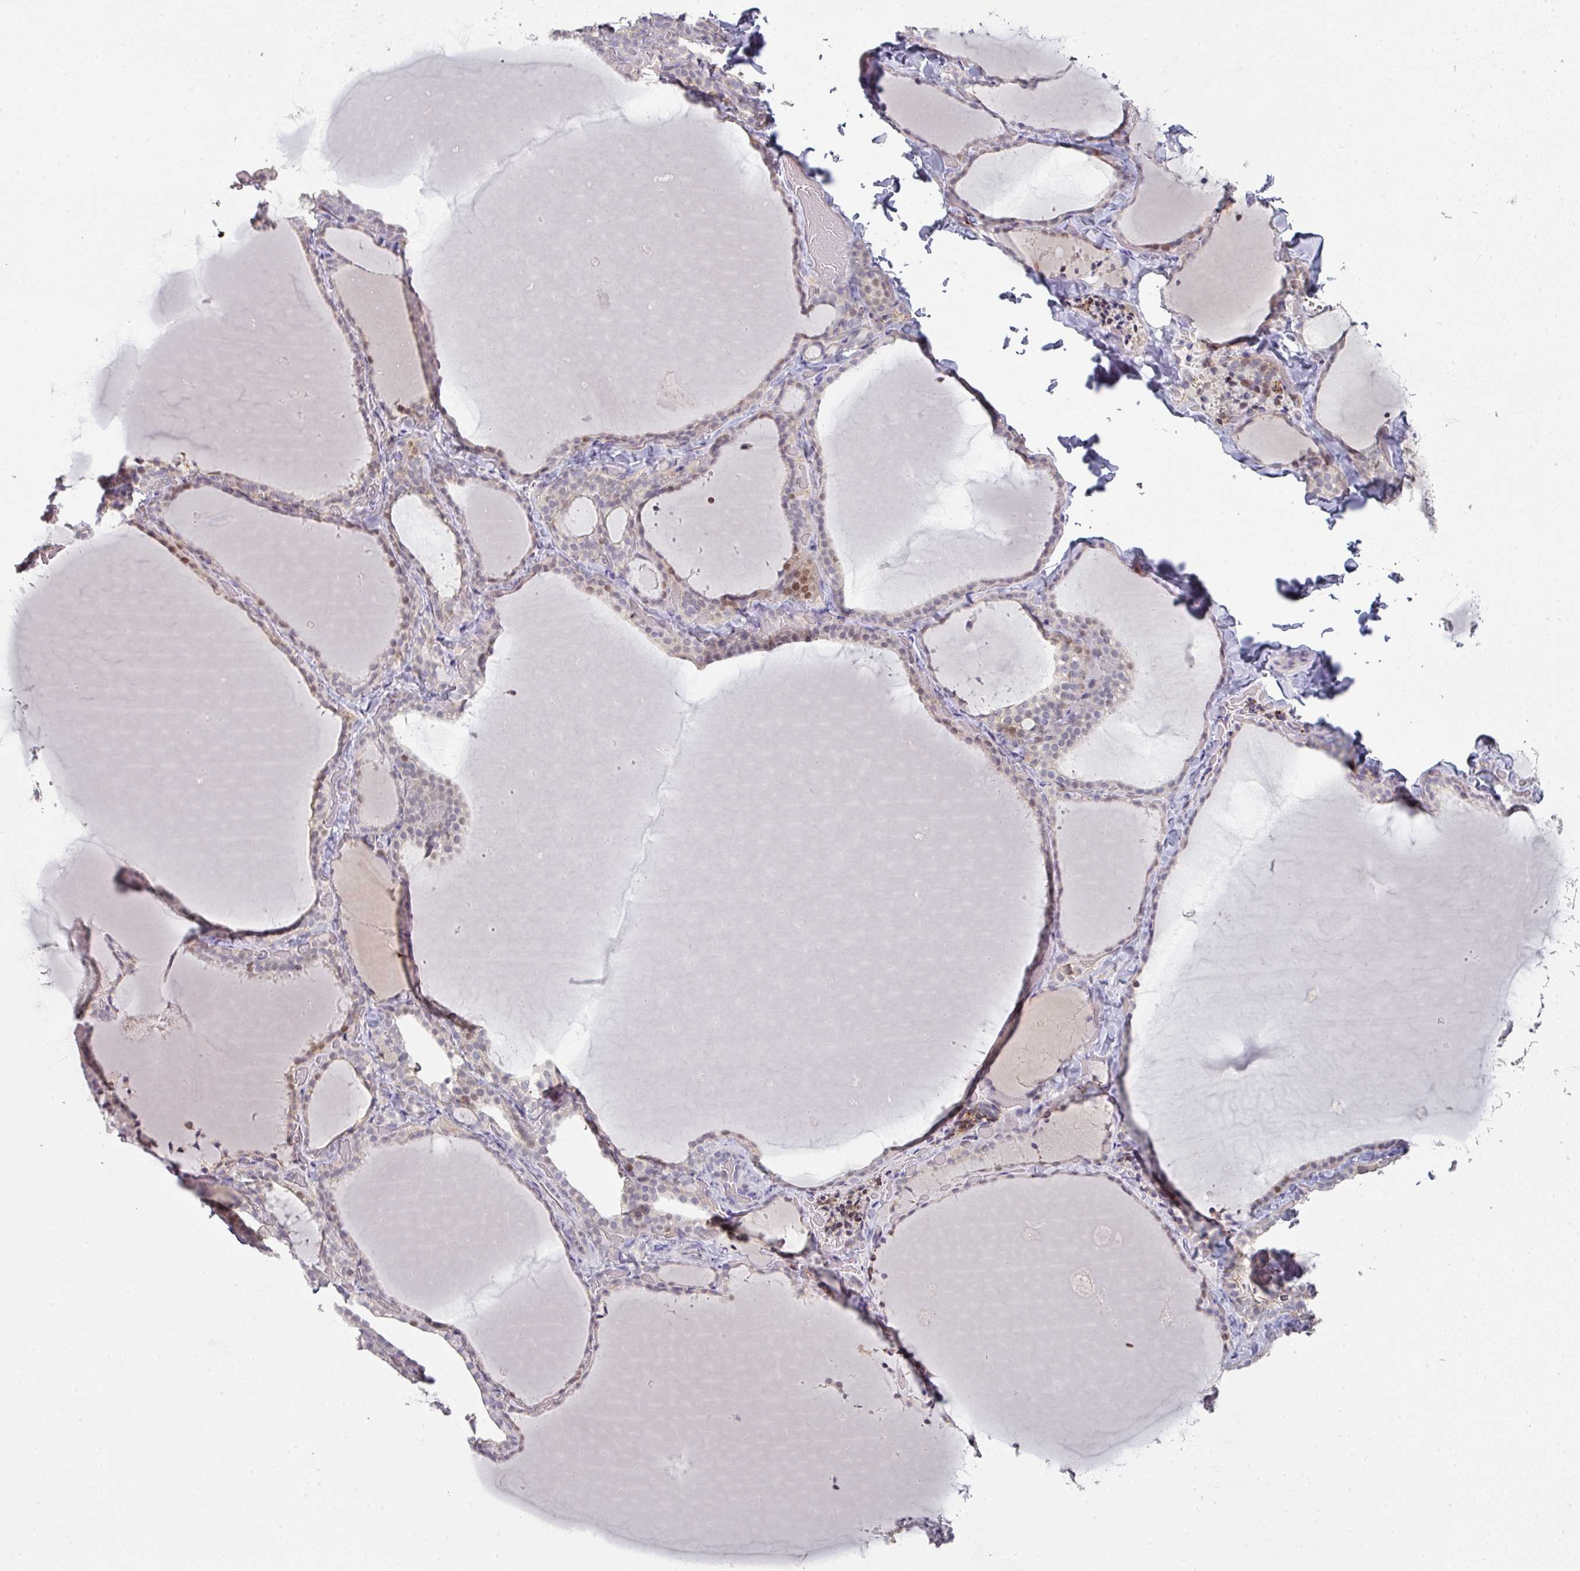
{"staining": {"intensity": "moderate", "quantity": "<25%", "location": "nuclear"}, "tissue": "thyroid gland", "cell_type": "Glandular cells", "image_type": "normal", "snomed": [{"axis": "morphology", "description": "Normal tissue, NOS"}, {"axis": "topography", "description": "Thyroid gland"}], "caption": "This micrograph exhibits immunohistochemistry staining of benign thyroid gland, with low moderate nuclear positivity in about <25% of glandular cells.", "gene": "GTF2H3", "patient": {"sex": "female", "age": 22}}